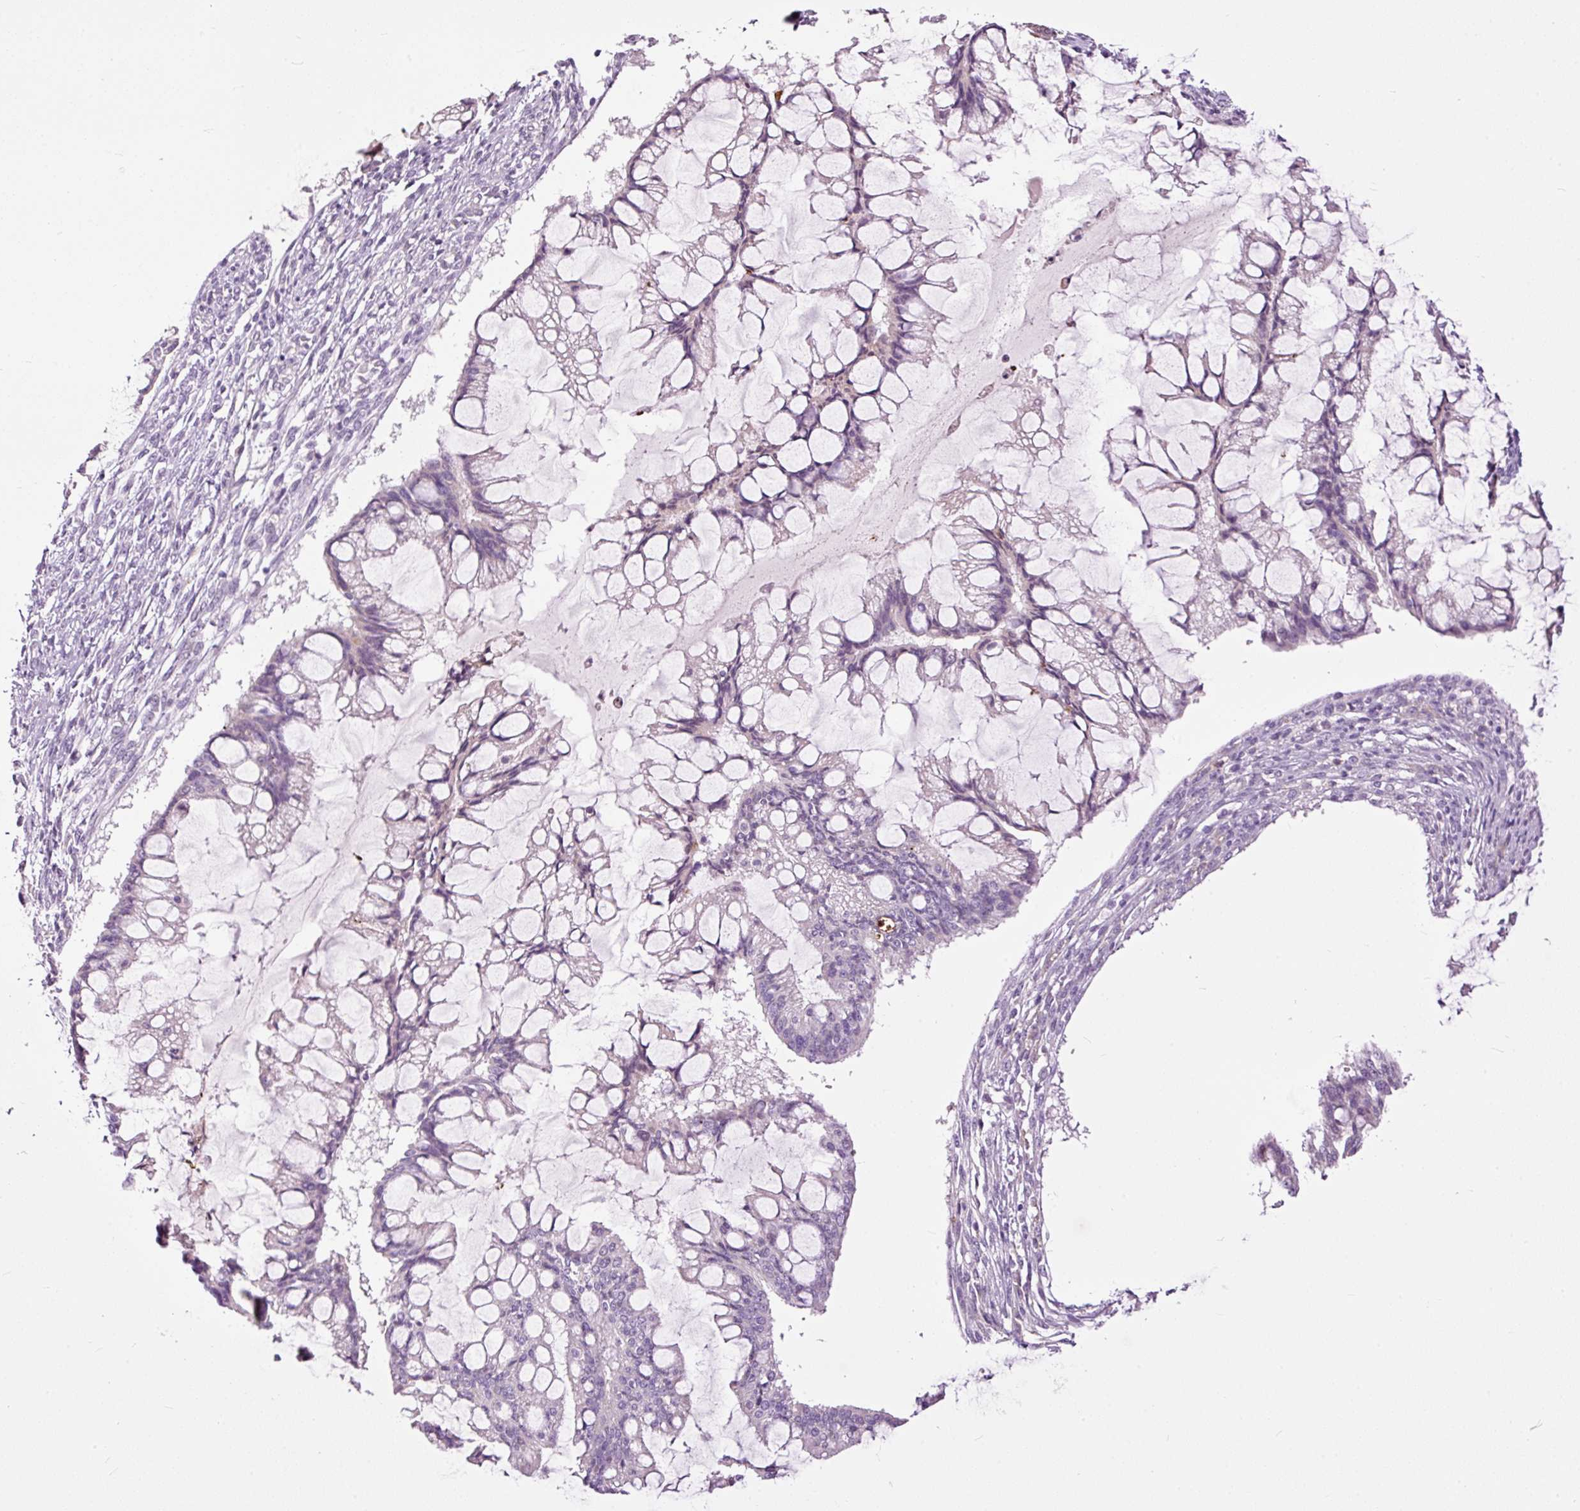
{"staining": {"intensity": "weak", "quantity": "<25%", "location": "cytoplasmic/membranous"}, "tissue": "ovarian cancer", "cell_type": "Tumor cells", "image_type": "cancer", "snomed": [{"axis": "morphology", "description": "Cystadenocarcinoma, mucinous, NOS"}, {"axis": "topography", "description": "Ovary"}], "caption": "Tumor cells are negative for brown protein staining in mucinous cystadenocarcinoma (ovarian). Nuclei are stained in blue.", "gene": "FCRL4", "patient": {"sex": "female", "age": 73}}